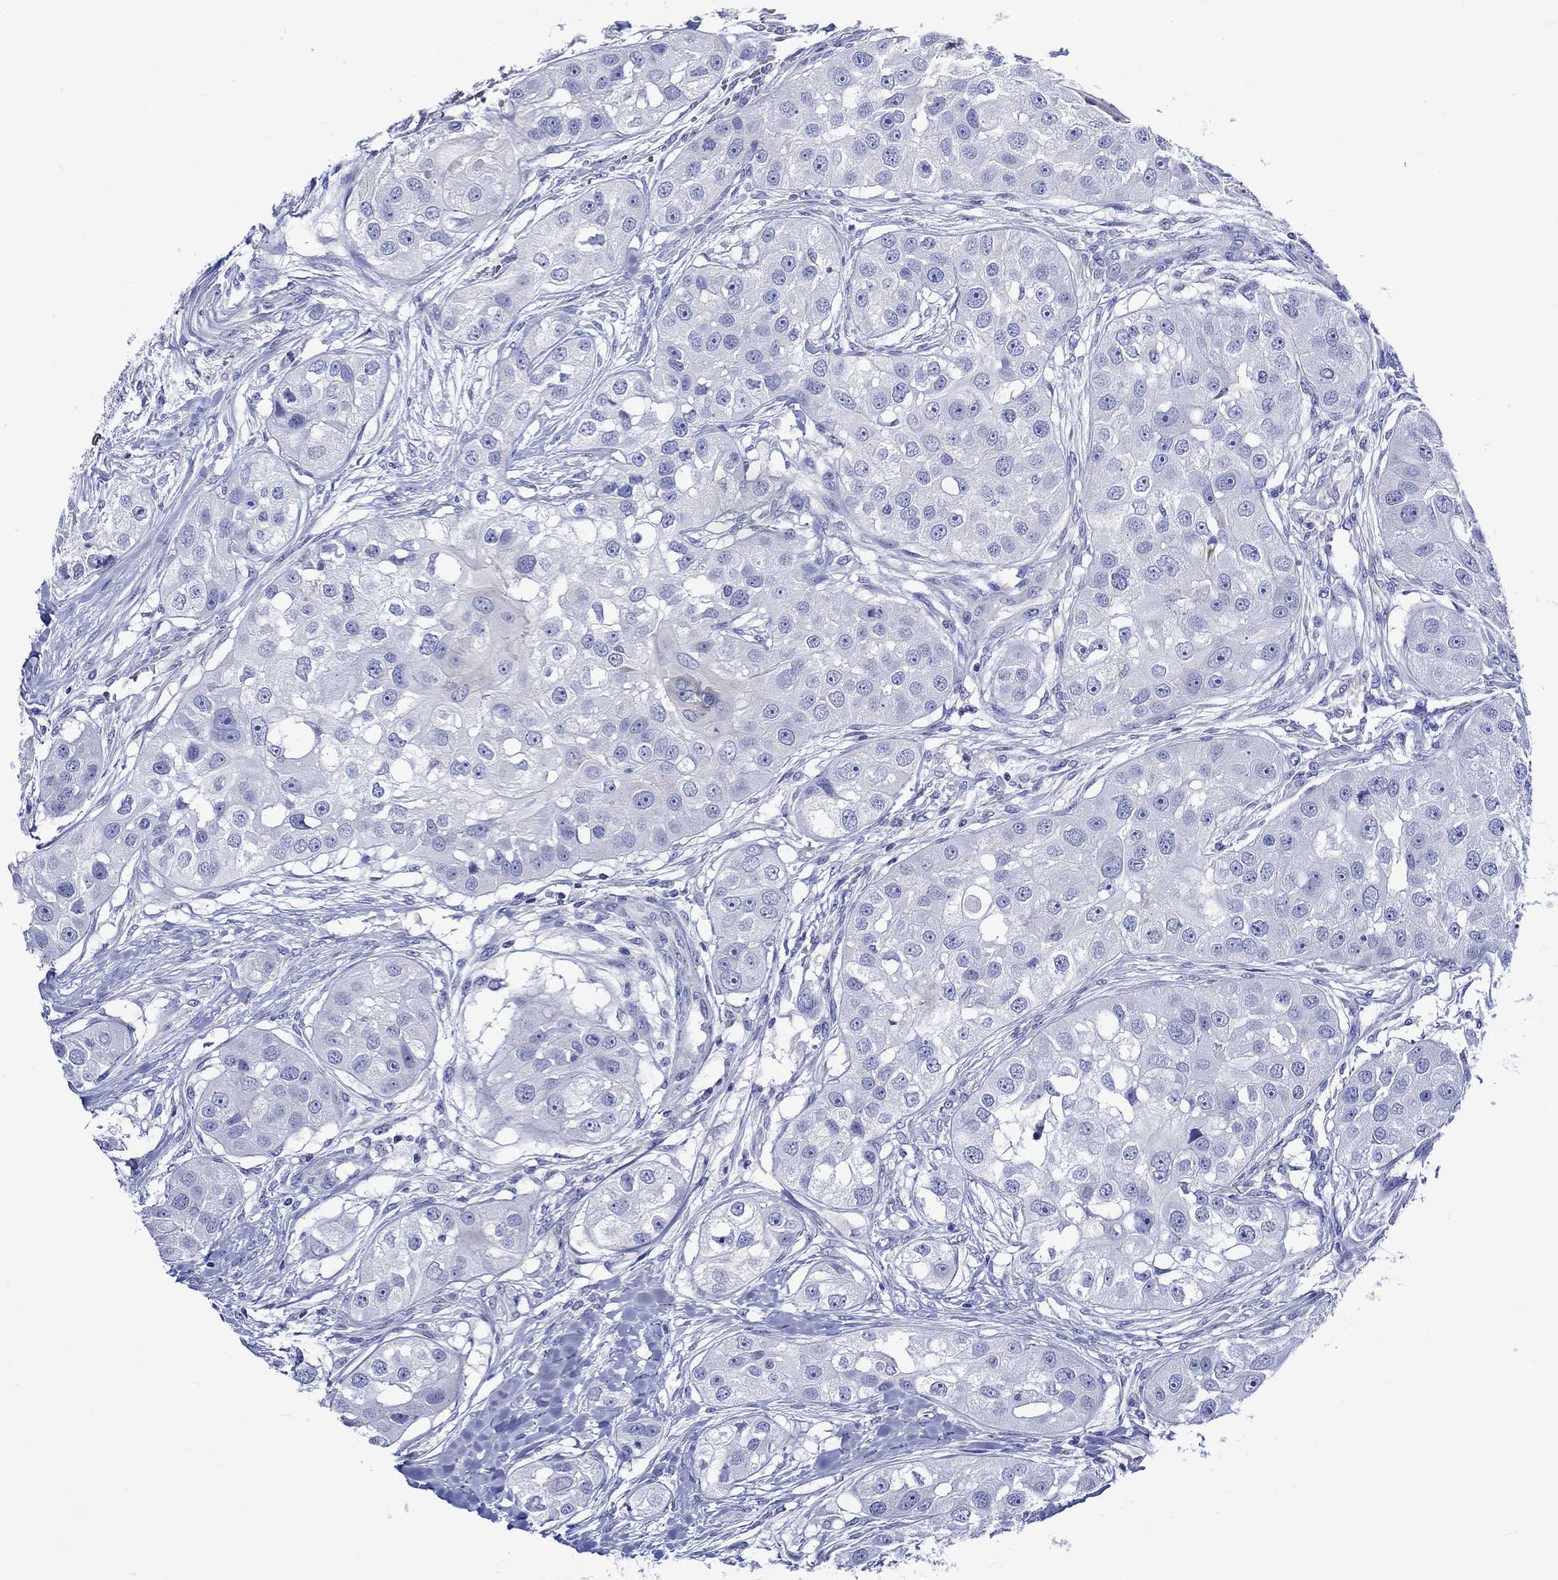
{"staining": {"intensity": "negative", "quantity": "none", "location": "none"}, "tissue": "head and neck cancer", "cell_type": "Tumor cells", "image_type": "cancer", "snomed": [{"axis": "morphology", "description": "Normal tissue, NOS"}, {"axis": "morphology", "description": "Squamous cell carcinoma, NOS"}, {"axis": "topography", "description": "Skeletal muscle"}, {"axis": "topography", "description": "Head-Neck"}], "caption": "Tumor cells are negative for protein expression in human squamous cell carcinoma (head and neck).", "gene": "NRIP3", "patient": {"sex": "male", "age": 51}}